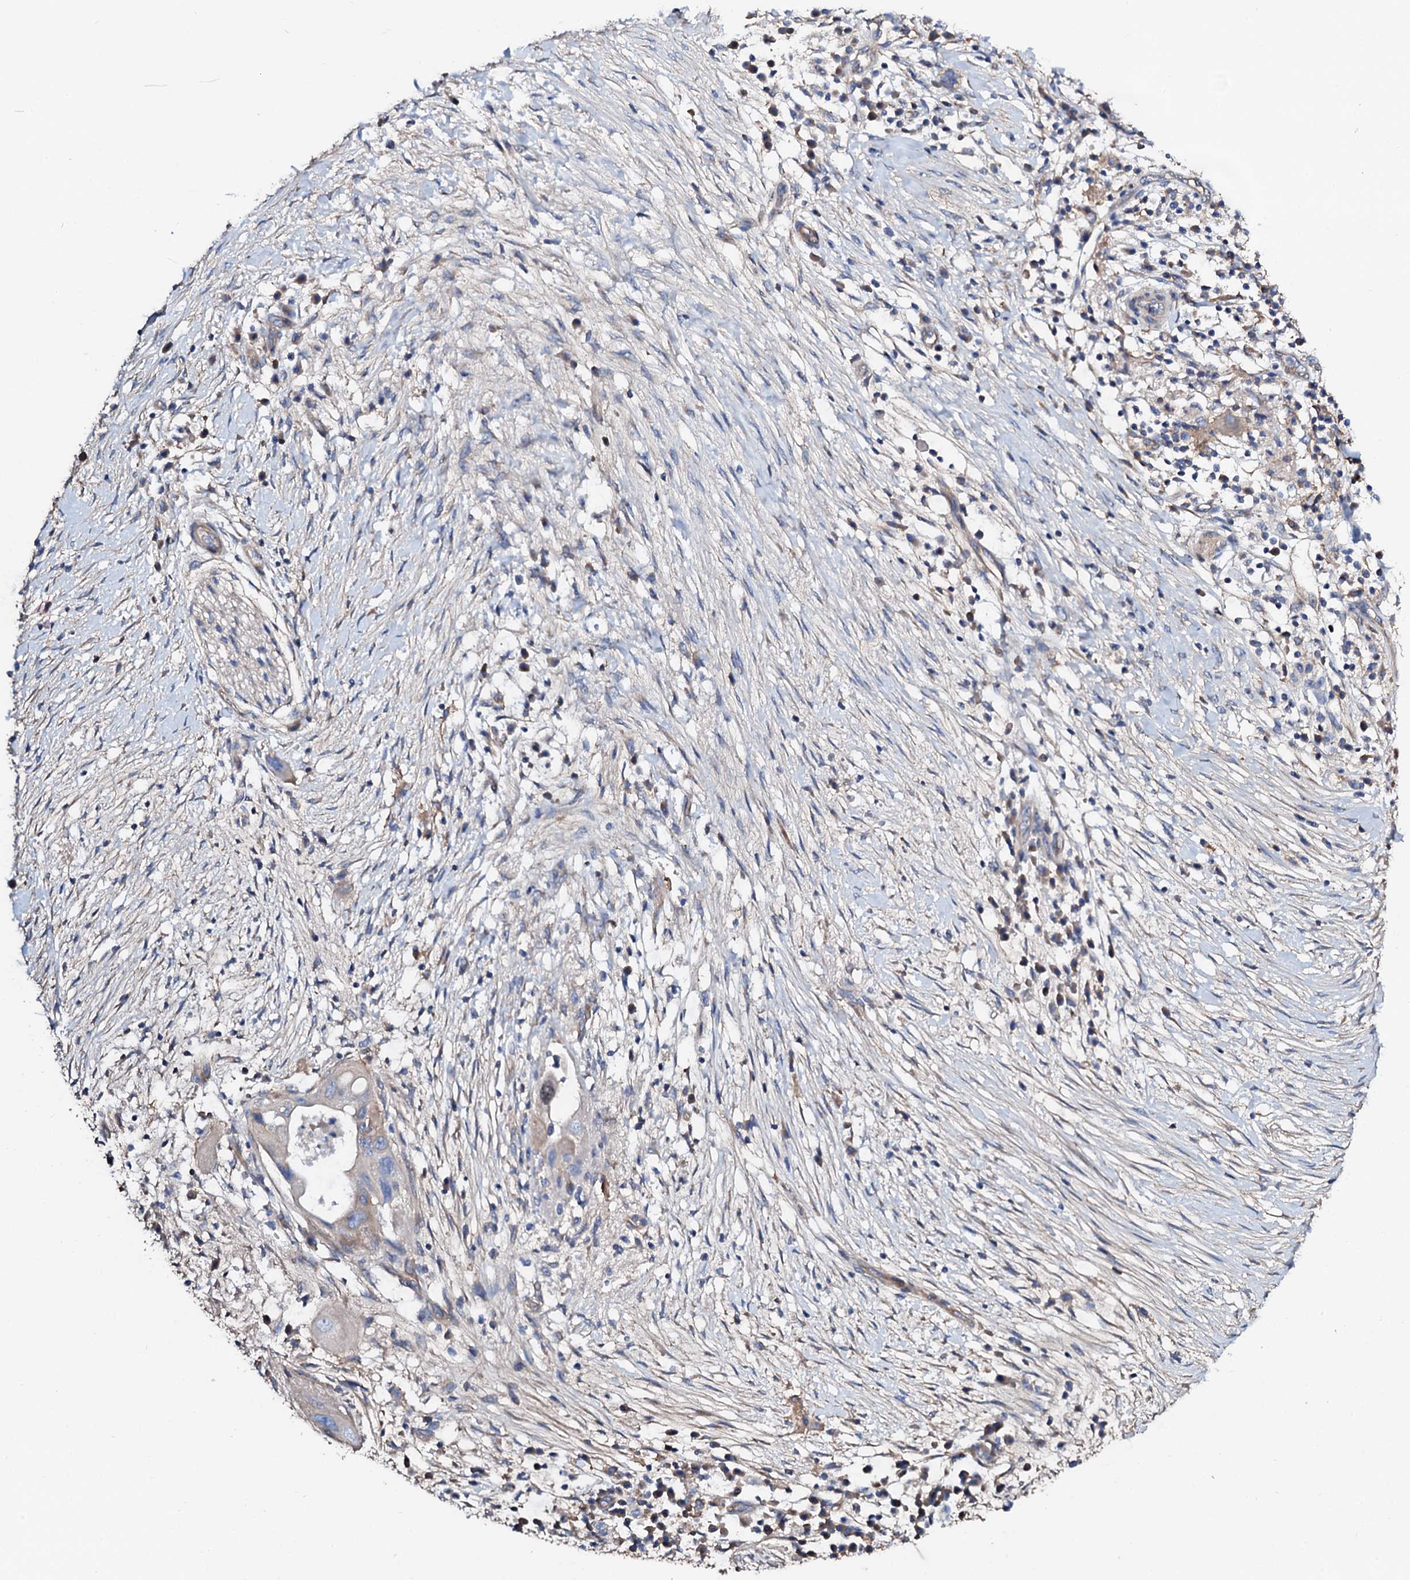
{"staining": {"intensity": "negative", "quantity": "none", "location": "none"}, "tissue": "pancreatic cancer", "cell_type": "Tumor cells", "image_type": "cancer", "snomed": [{"axis": "morphology", "description": "Adenocarcinoma, NOS"}, {"axis": "topography", "description": "Pancreas"}], "caption": "Tumor cells are negative for brown protein staining in adenocarcinoma (pancreatic).", "gene": "CSKMT", "patient": {"sex": "male", "age": 68}}